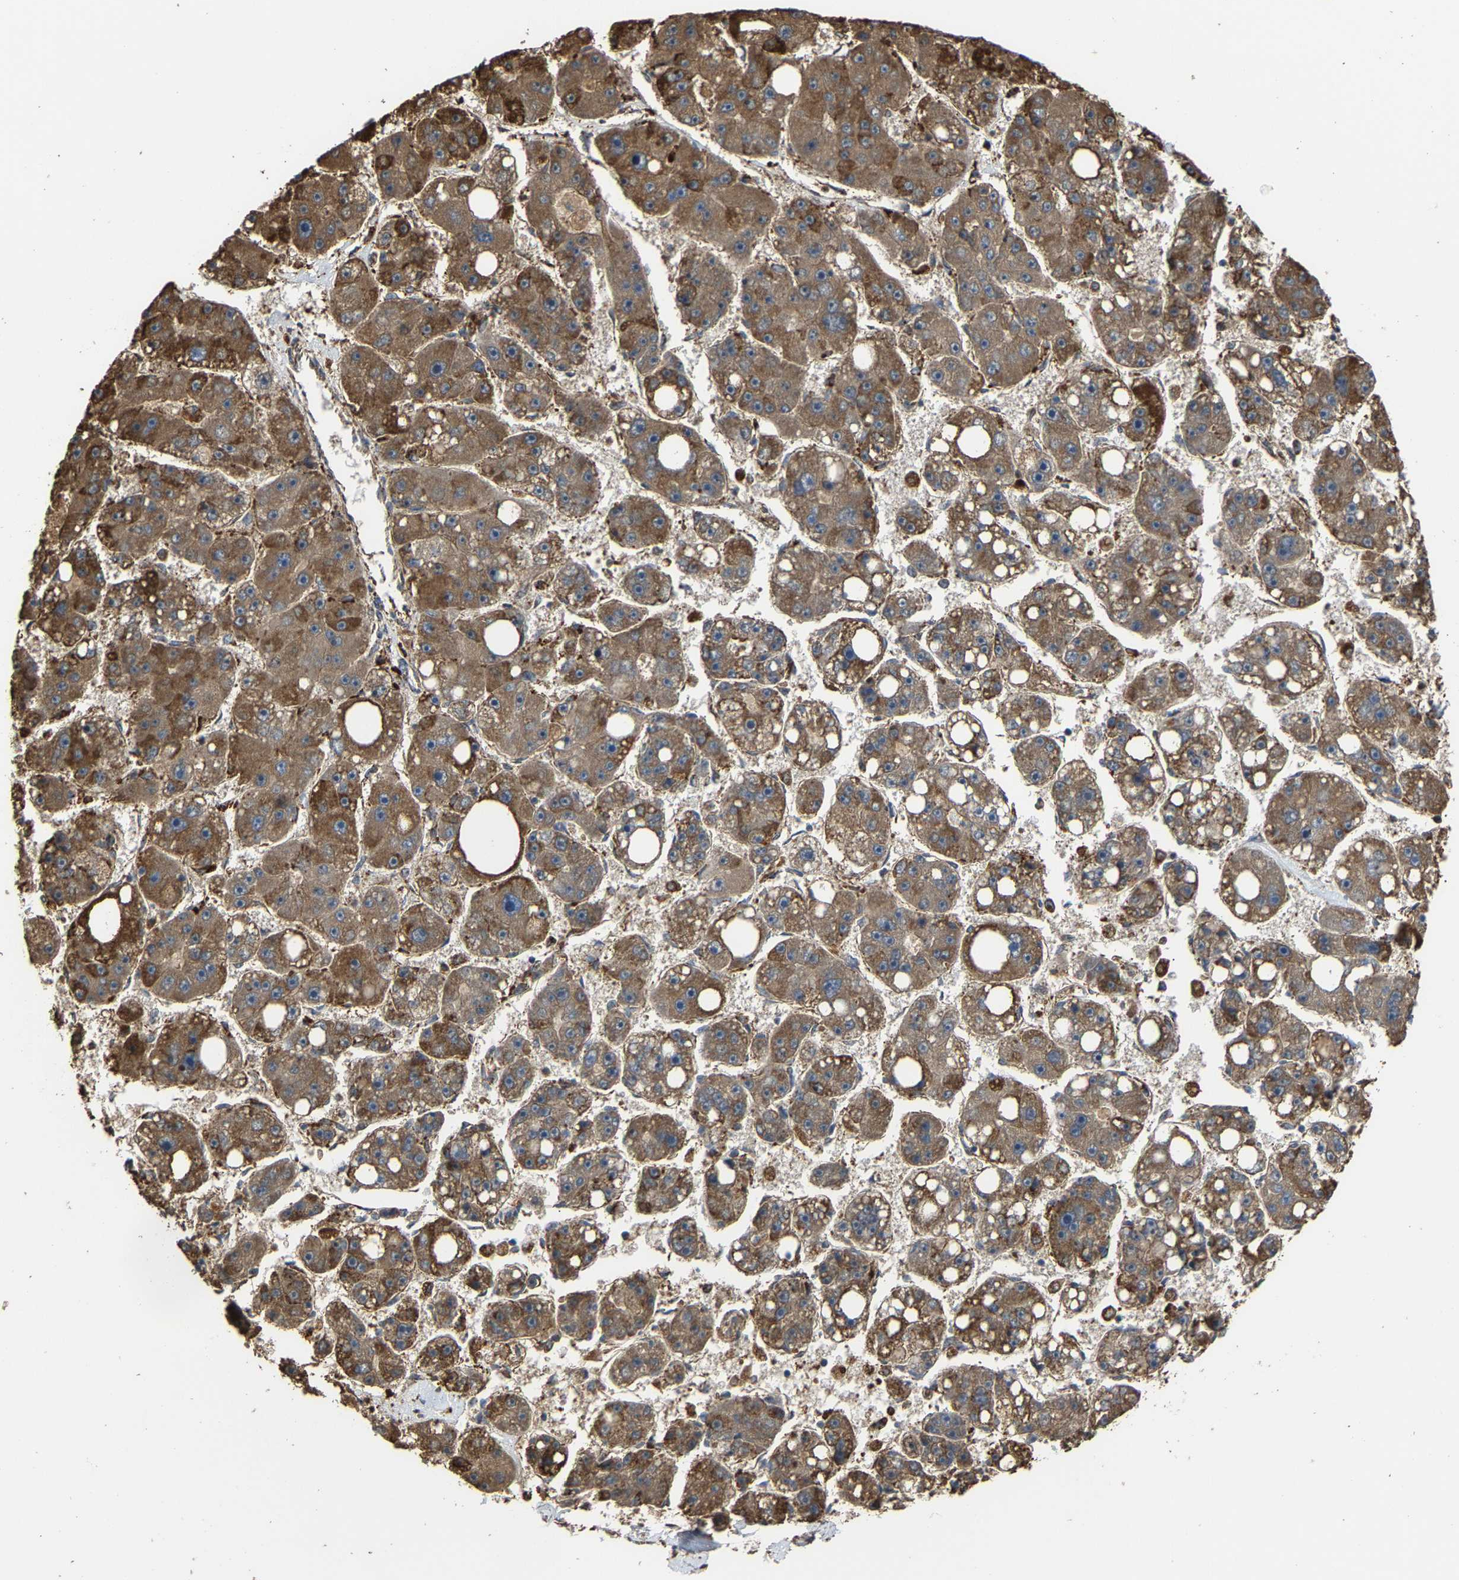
{"staining": {"intensity": "moderate", "quantity": ">75%", "location": "cytoplasmic/membranous"}, "tissue": "liver cancer", "cell_type": "Tumor cells", "image_type": "cancer", "snomed": [{"axis": "morphology", "description": "Carcinoma, Hepatocellular, NOS"}, {"axis": "topography", "description": "Liver"}], "caption": "This photomicrograph exhibits IHC staining of liver cancer, with medium moderate cytoplasmic/membranous staining in about >75% of tumor cells.", "gene": "NDUFV3", "patient": {"sex": "female", "age": 61}}